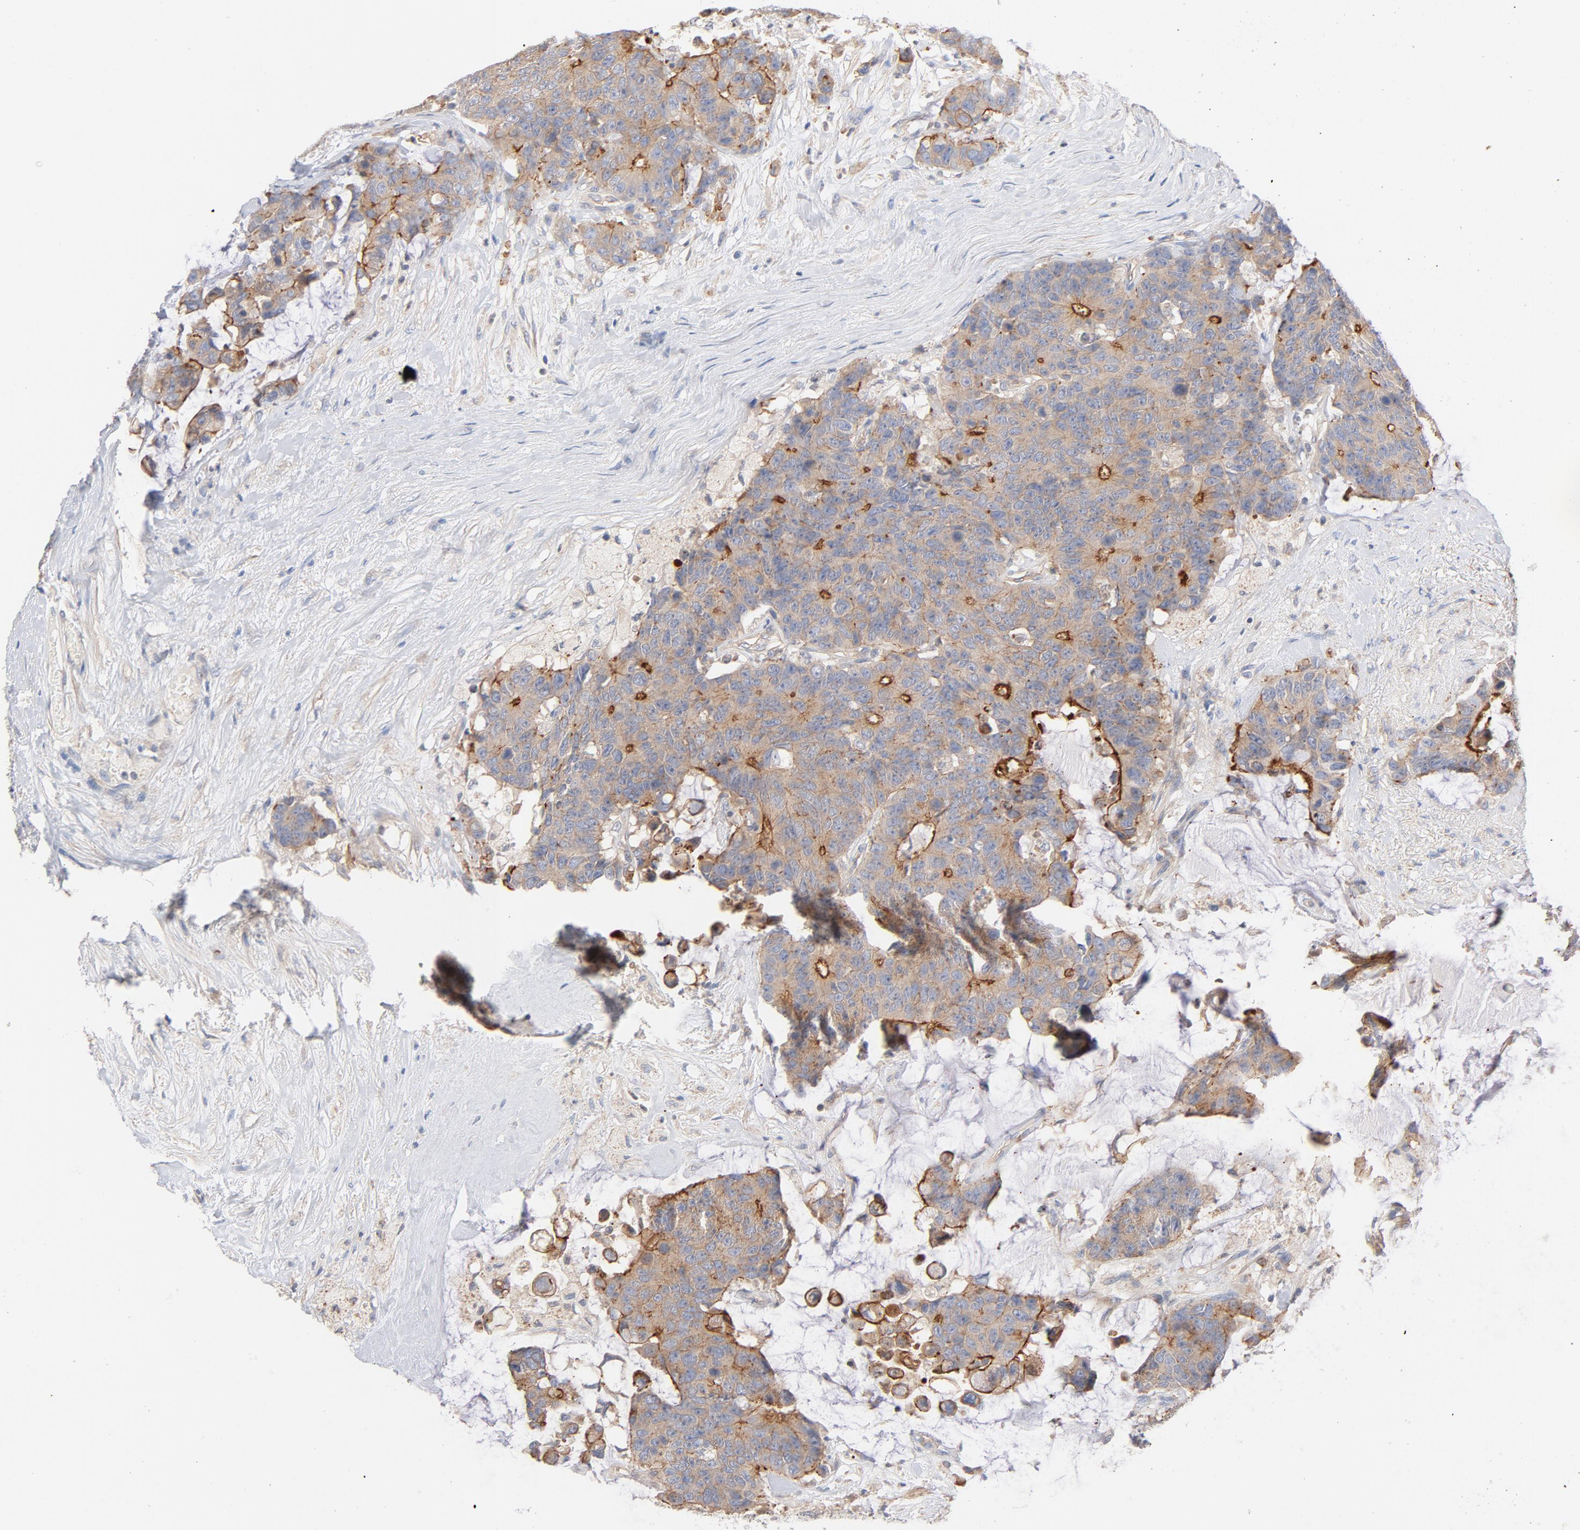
{"staining": {"intensity": "strong", "quantity": "<25%", "location": "cytoplasmic/membranous"}, "tissue": "colorectal cancer", "cell_type": "Tumor cells", "image_type": "cancer", "snomed": [{"axis": "morphology", "description": "Adenocarcinoma, NOS"}, {"axis": "topography", "description": "Colon"}], "caption": "This micrograph reveals immunohistochemistry staining of human colorectal adenocarcinoma, with medium strong cytoplasmic/membranous expression in approximately <25% of tumor cells.", "gene": "STRN3", "patient": {"sex": "female", "age": 86}}